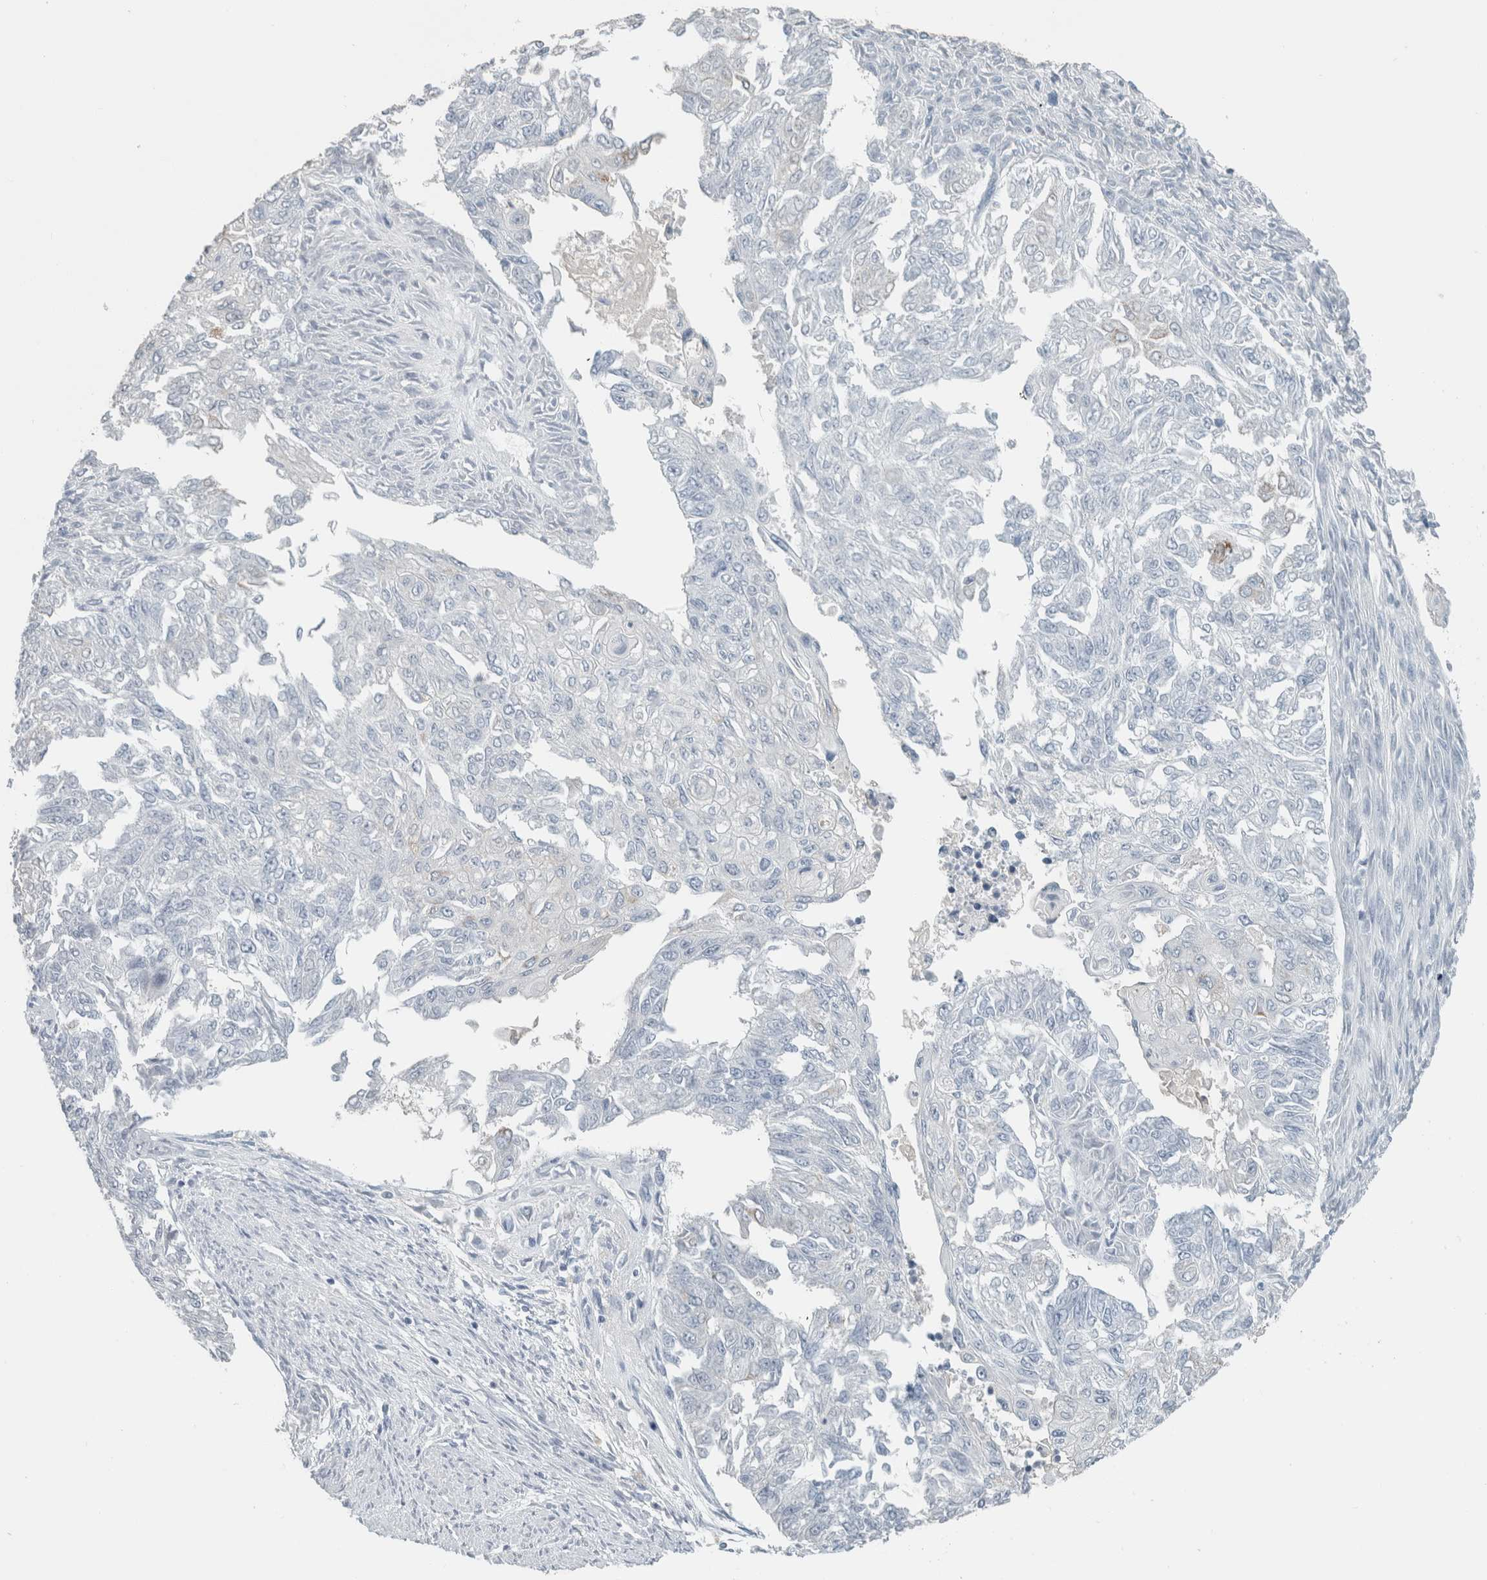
{"staining": {"intensity": "negative", "quantity": "none", "location": "none"}, "tissue": "endometrial cancer", "cell_type": "Tumor cells", "image_type": "cancer", "snomed": [{"axis": "morphology", "description": "Adenocarcinoma, NOS"}, {"axis": "topography", "description": "Endometrium"}], "caption": "A photomicrograph of human endometrial adenocarcinoma is negative for staining in tumor cells.", "gene": "CRAT", "patient": {"sex": "female", "age": 32}}